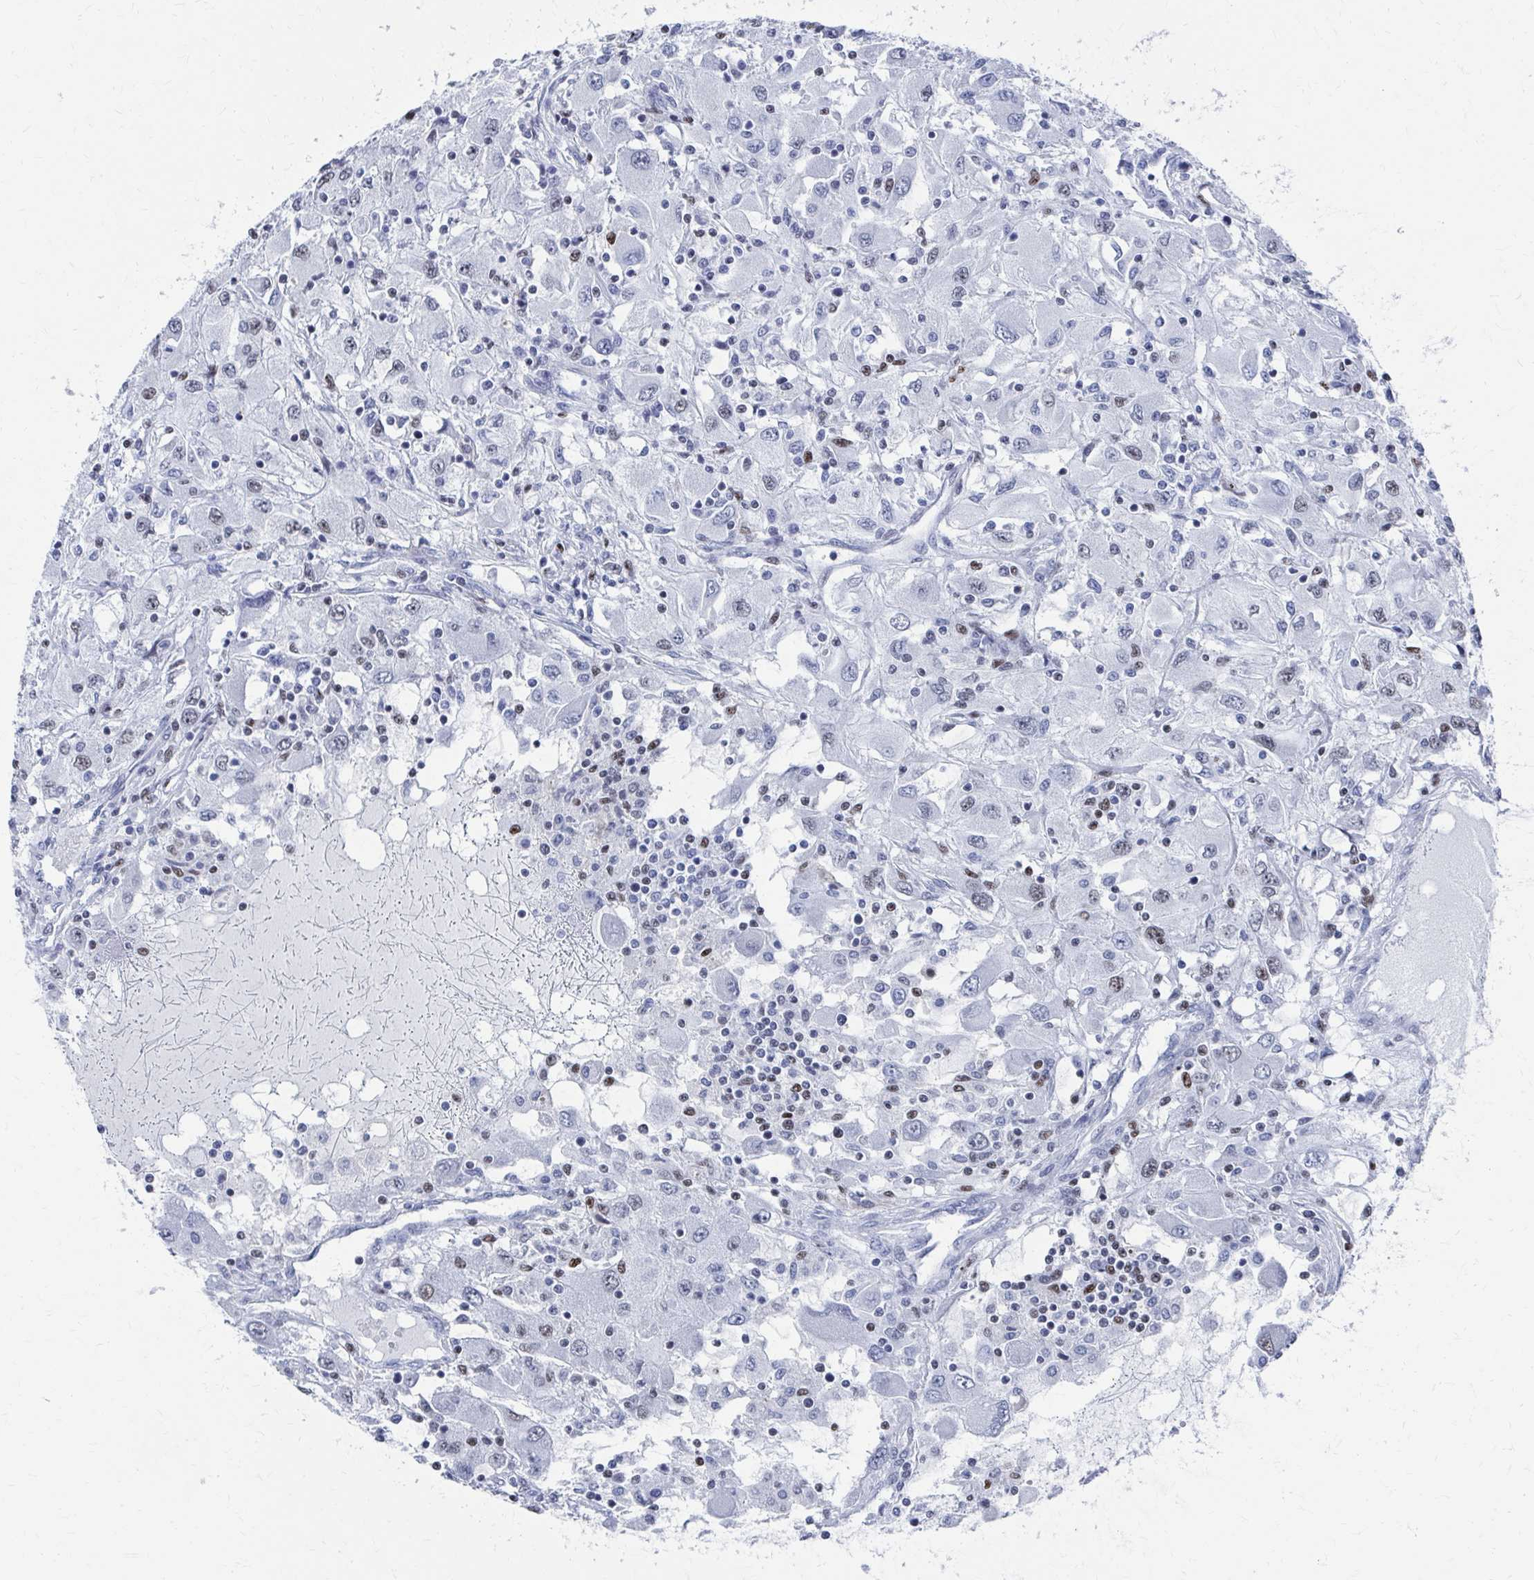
{"staining": {"intensity": "weak", "quantity": "<25%", "location": "nuclear"}, "tissue": "renal cancer", "cell_type": "Tumor cells", "image_type": "cancer", "snomed": [{"axis": "morphology", "description": "Adenocarcinoma, NOS"}, {"axis": "topography", "description": "Kidney"}], "caption": "This is an immunohistochemistry (IHC) histopathology image of renal adenocarcinoma. There is no positivity in tumor cells.", "gene": "CDIN1", "patient": {"sex": "female", "age": 67}}